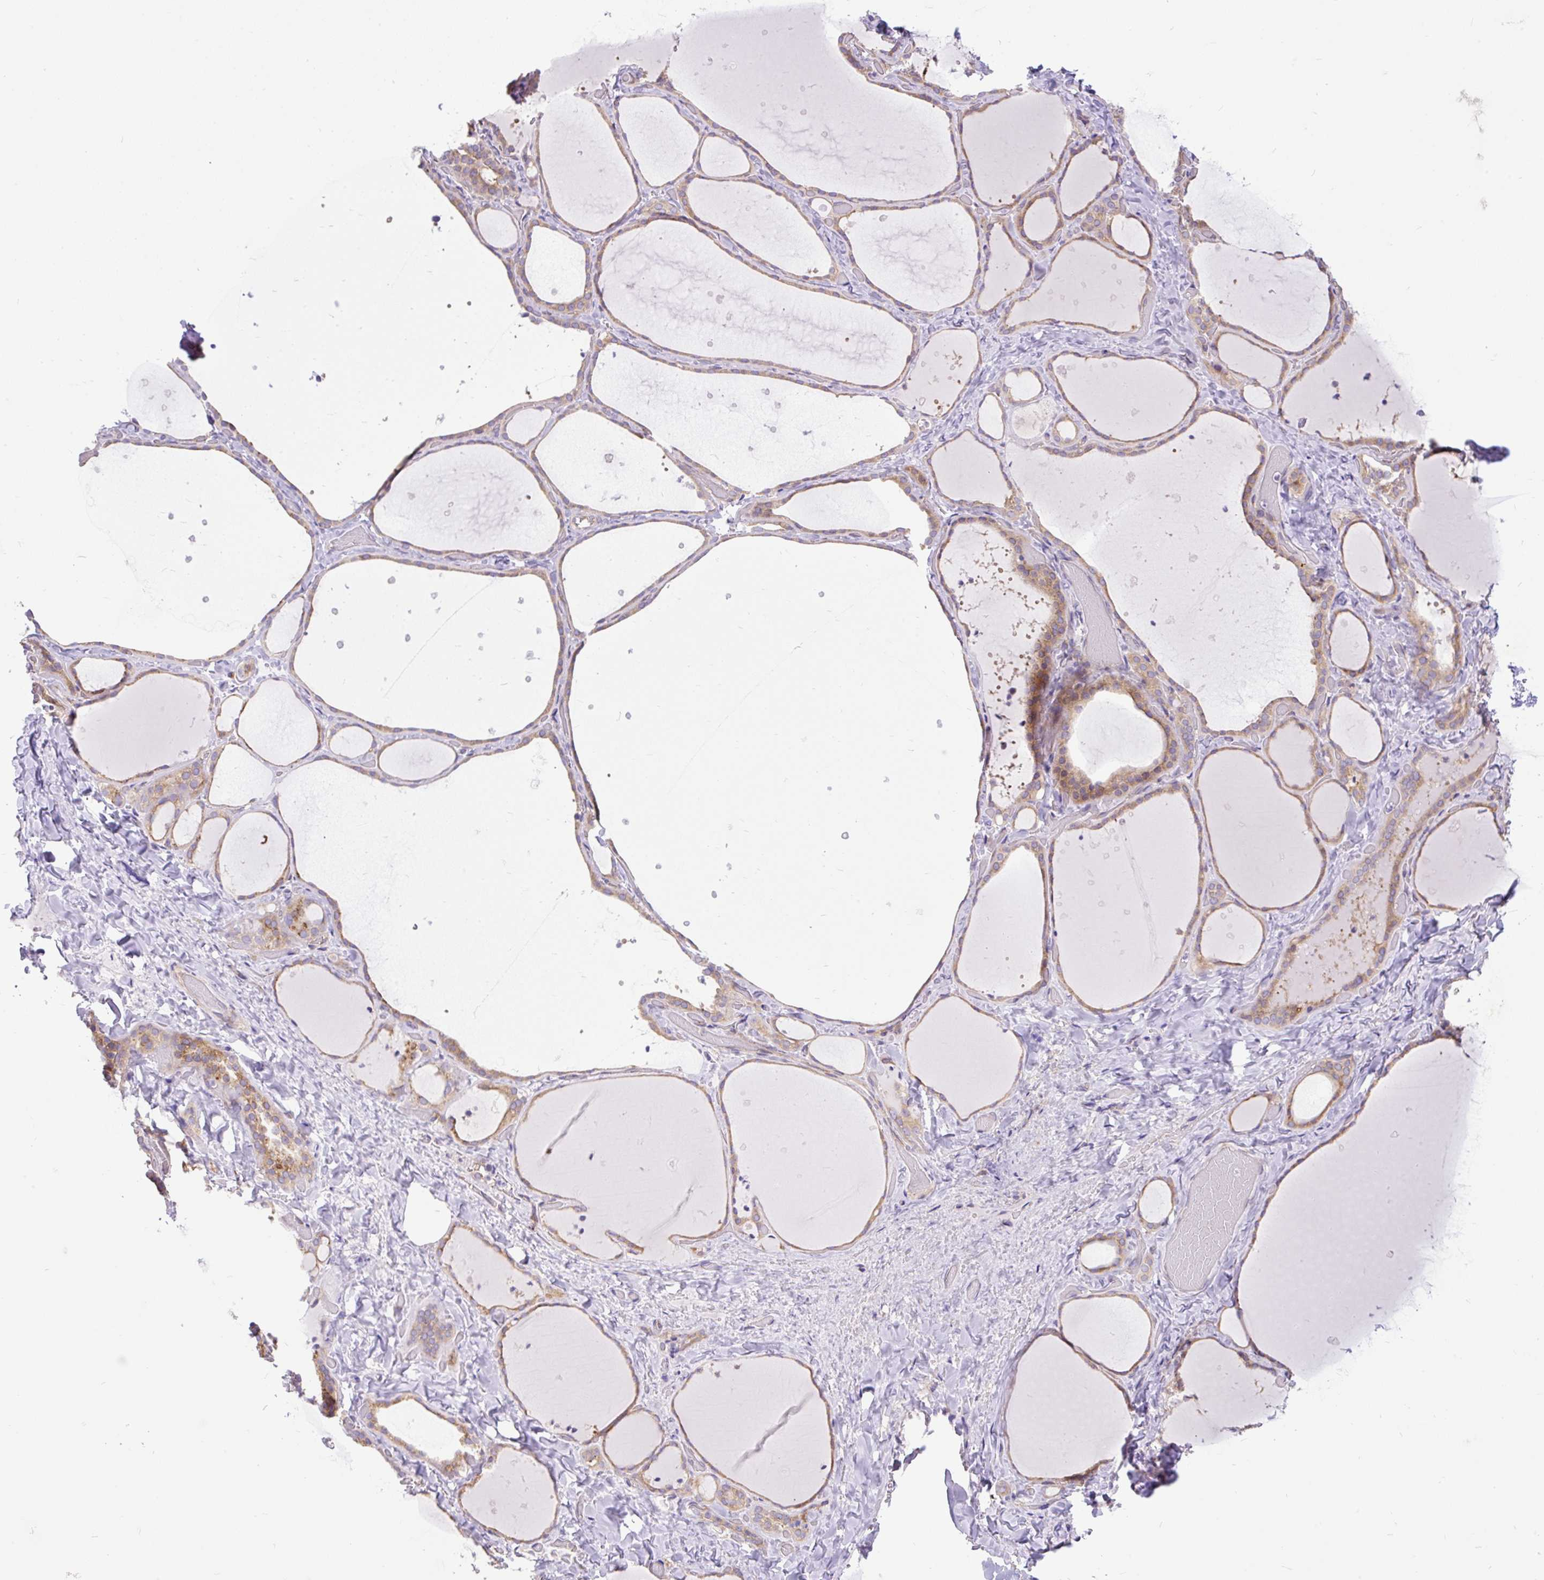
{"staining": {"intensity": "moderate", "quantity": ">75%", "location": "cytoplasmic/membranous"}, "tissue": "thyroid gland", "cell_type": "Glandular cells", "image_type": "normal", "snomed": [{"axis": "morphology", "description": "Normal tissue, NOS"}, {"axis": "topography", "description": "Thyroid gland"}], "caption": "Immunohistochemical staining of benign human thyroid gland shows >75% levels of moderate cytoplasmic/membranous protein positivity in approximately >75% of glandular cells.", "gene": "TRIM17", "patient": {"sex": "female", "age": 36}}